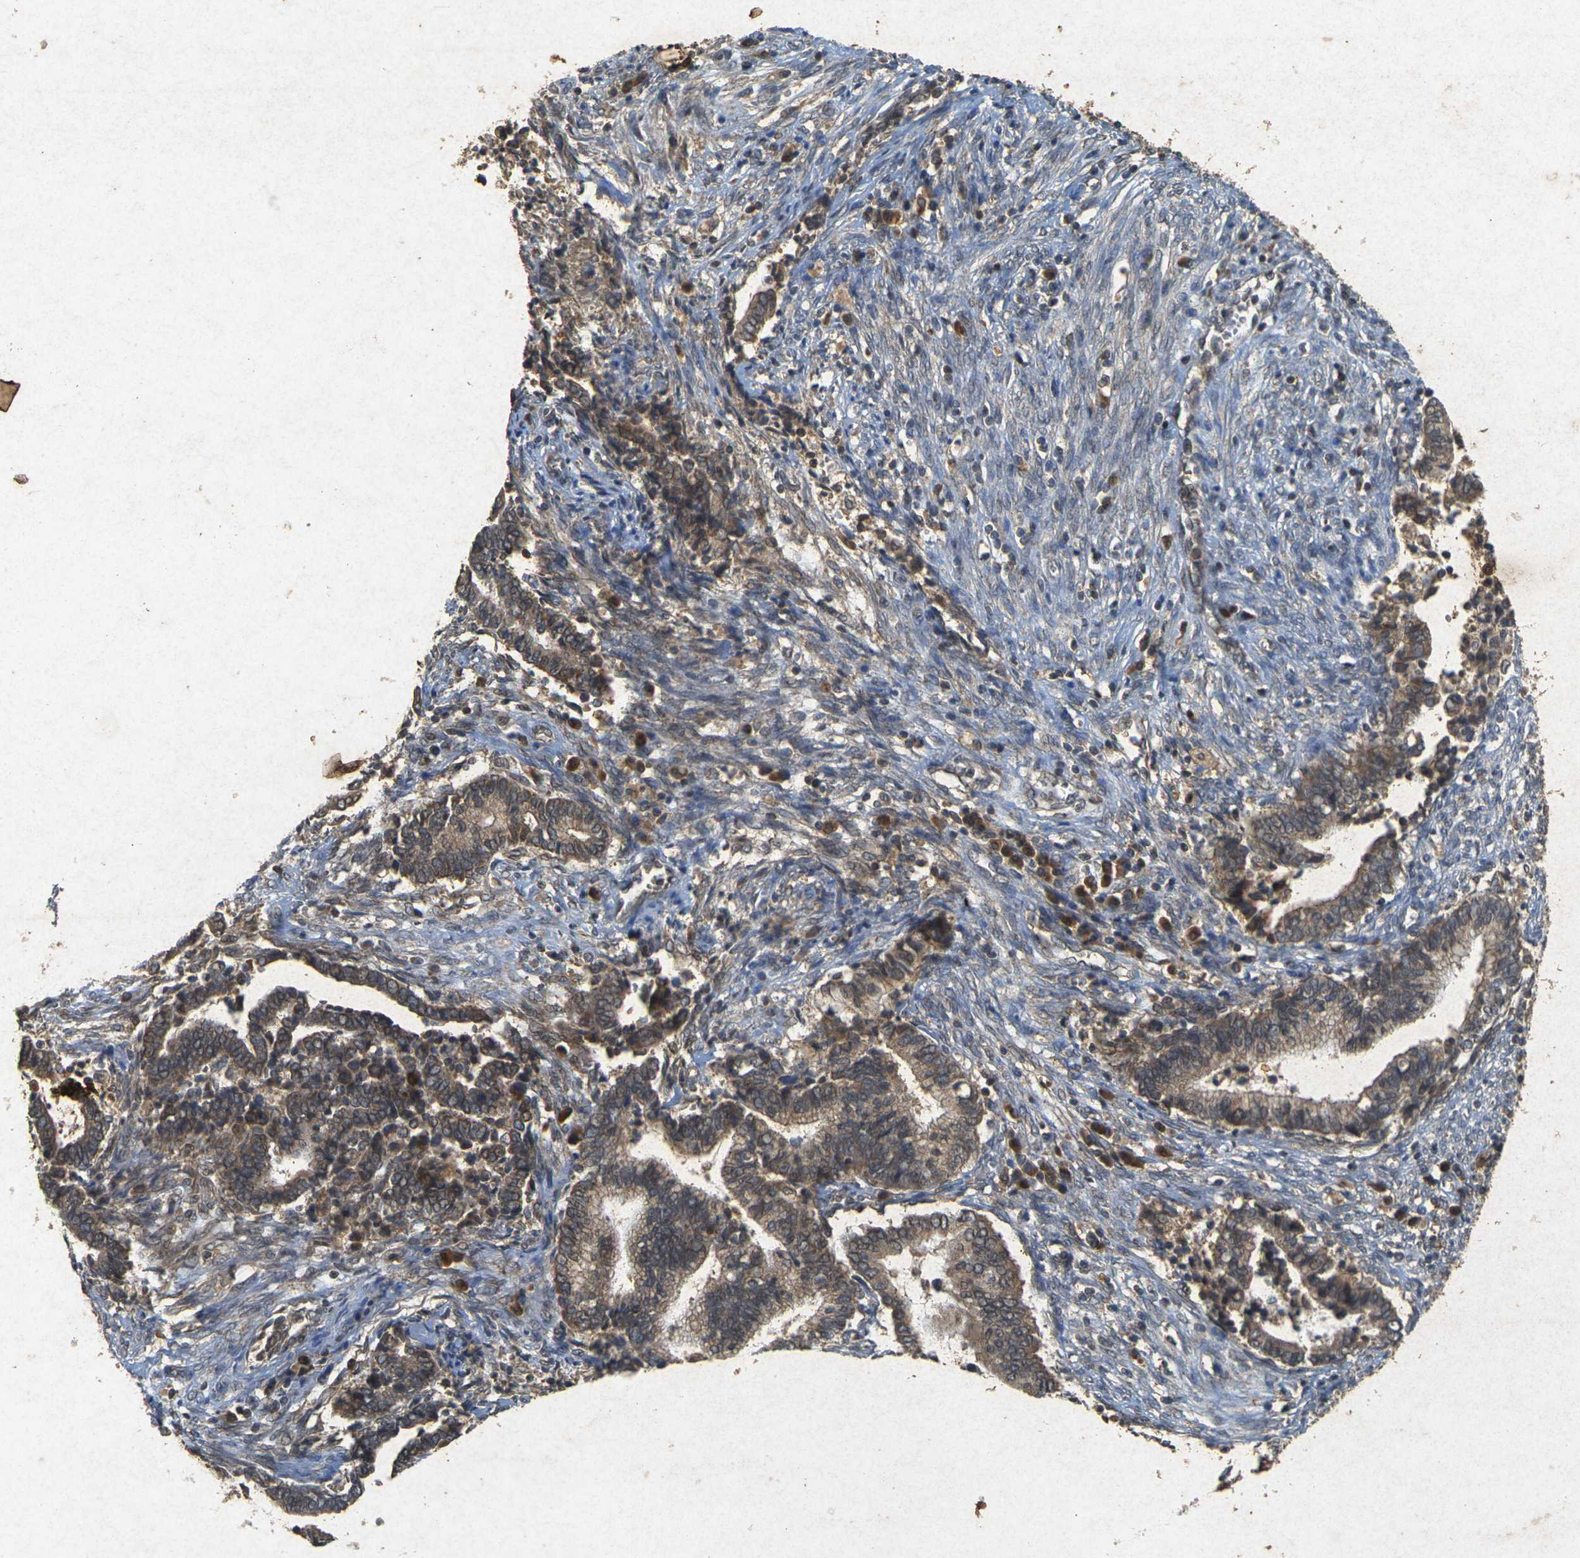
{"staining": {"intensity": "moderate", "quantity": ">75%", "location": "cytoplasmic/membranous"}, "tissue": "cervical cancer", "cell_type": "Tumor cells", "image_type": "cancer", "snomed": [{"axis": "morphology", "description": "Adenocarcinoma, NOS"}, {"axis": "topography", "description": "Cervix"}], "caption": "Cervical cancer (adenocarcinoma) was stained to show a protein in brown. There is medium levels of moderate cytoplasmic/membranous positivity in approximately >75% of tumor cells.", "gene": "ERN1", "patient": {"sex": "female", "age": 44}}